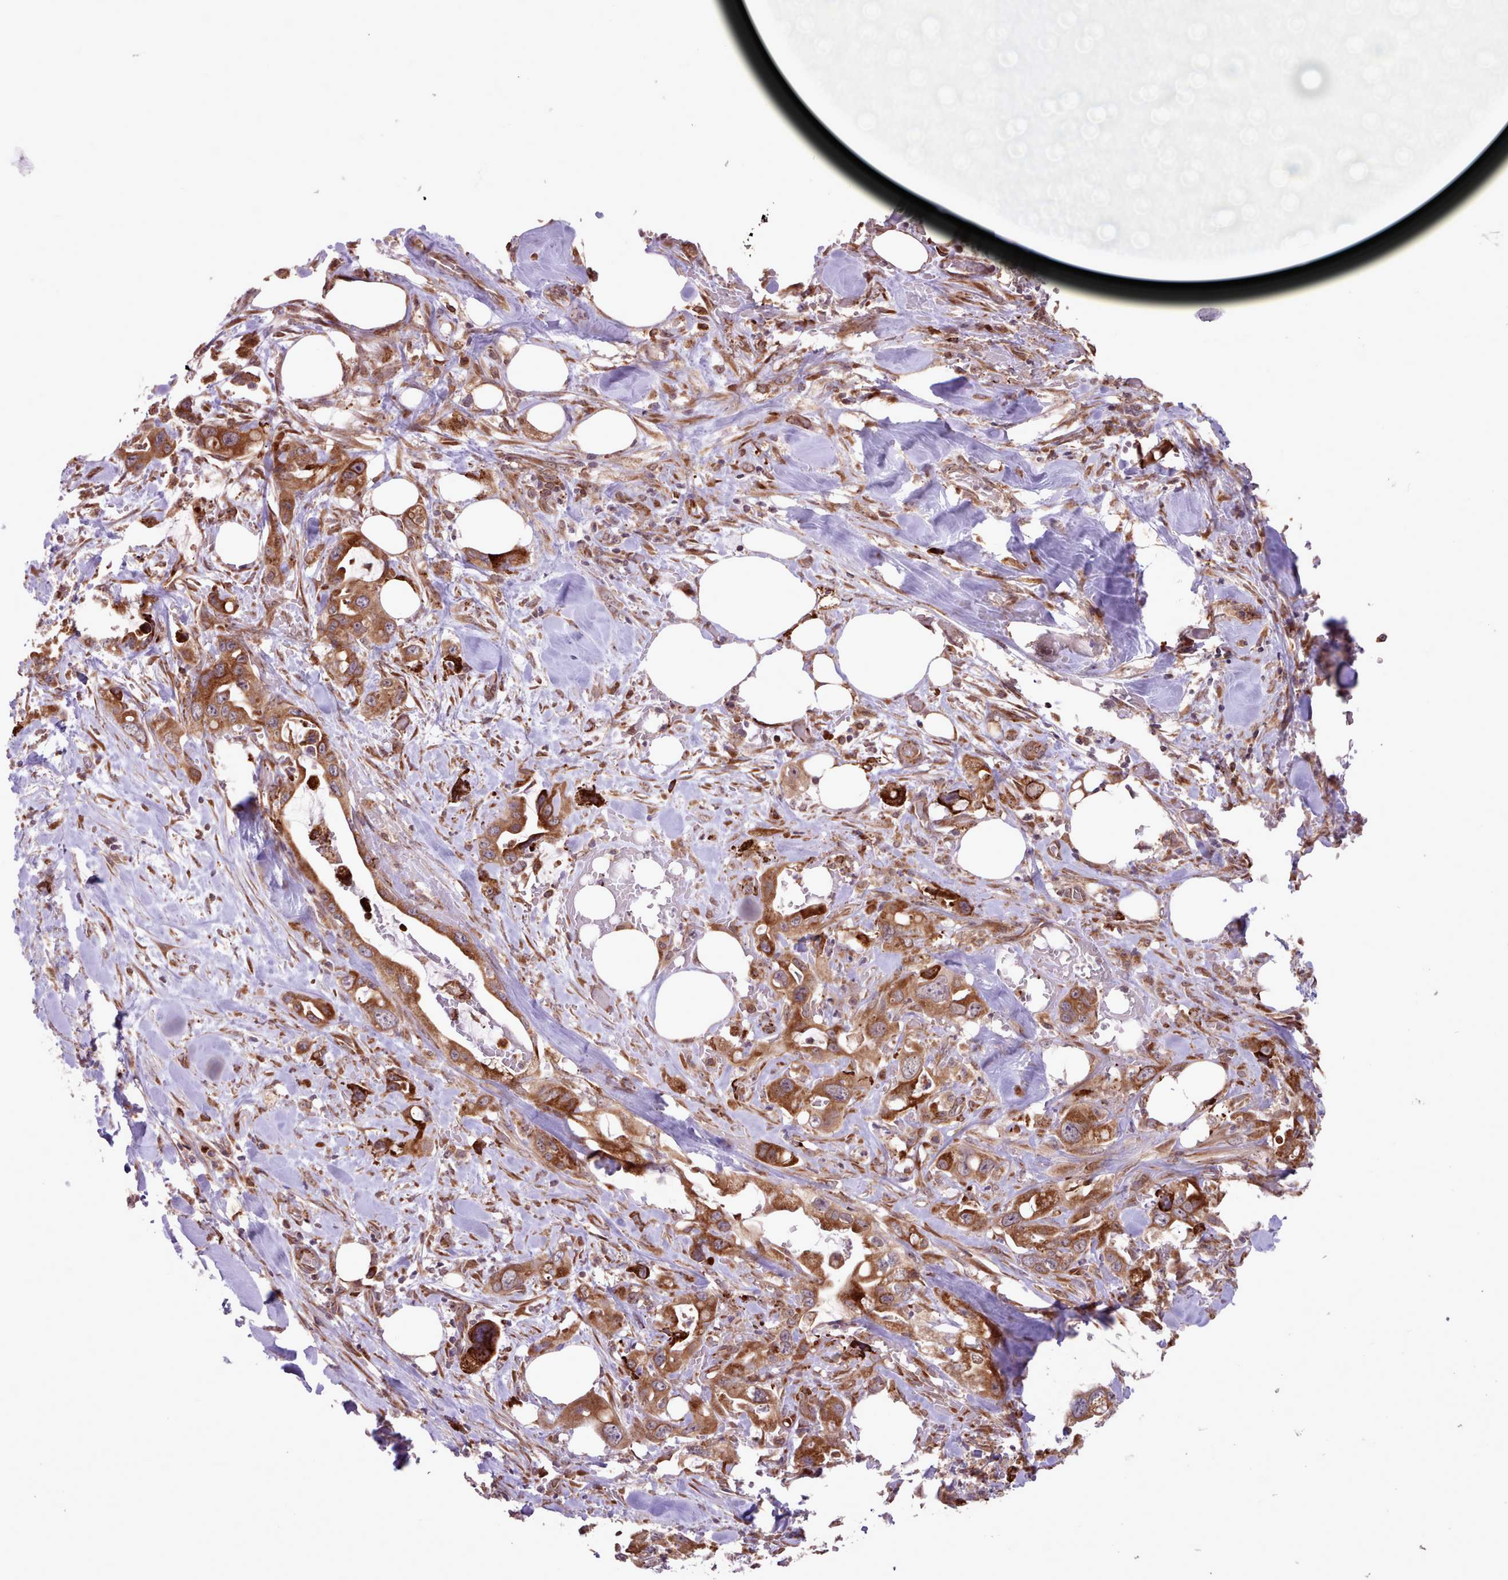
{"staining": {"intensity": "strong", "quantity": ">75%", "location": "cytoplasmic/membranous"}, "tissue": "pancreatic cancer", "cell_type": "Tumor cells", "image_type": "cancer", "snomed": [{"axis": "morphology", "description": "Adenocarcinoma, NOS"}, {"axis": "topography", "description": "Pancreas"}], "caption": "This is a micrograph of immunohistochemistry (IHC) staining of adenocarcinoma (pancreatic), which shows strong staining in the cytoplasmic/membranous of tumor cells.", "gene": "TTLL3", "patient": {"sex": "female", "age": 61}}